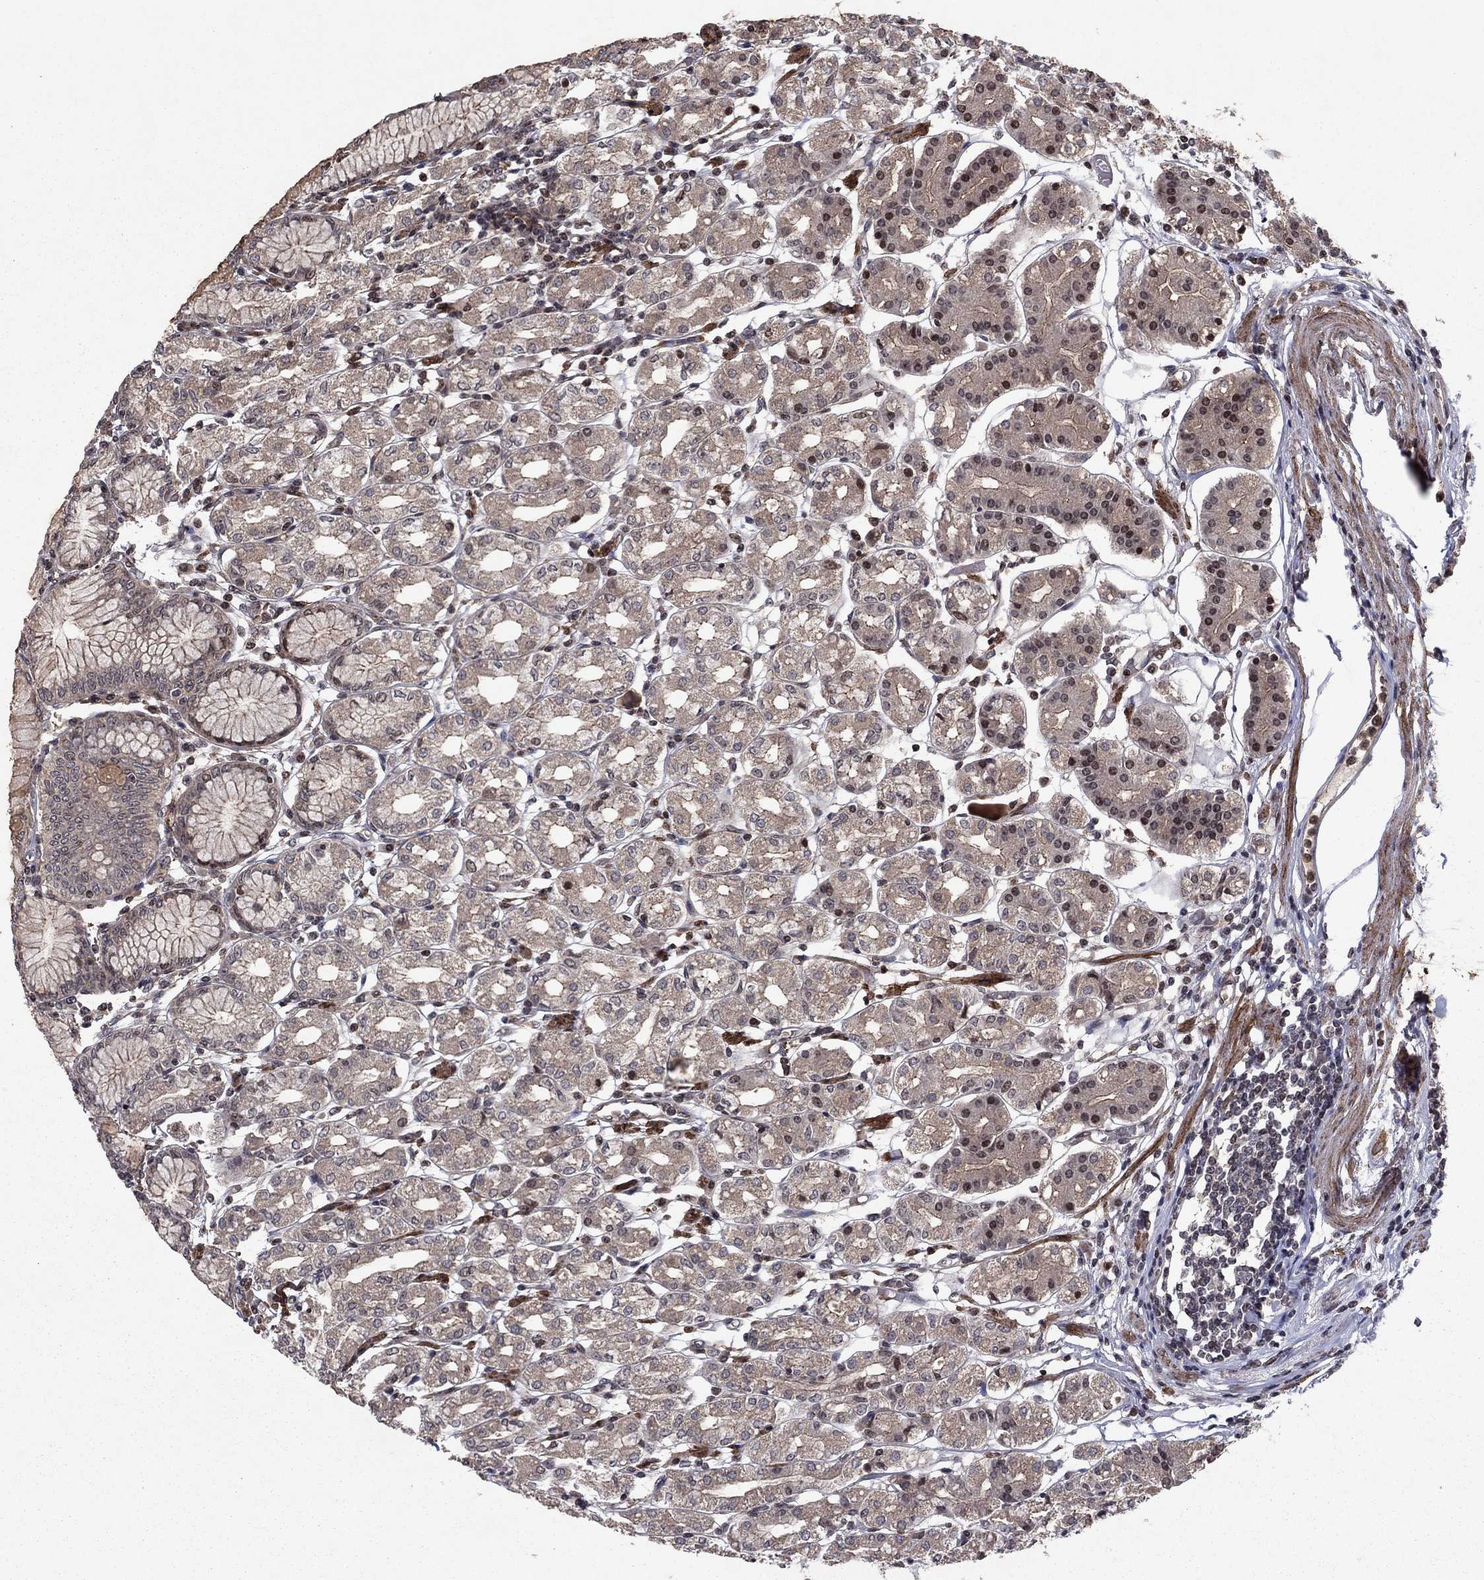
{"staining": {"intensity": "moderate", "quantity": "25%-75%", "location": "cytoplasmic/membranous,nuclear"}, "tissue": "stomach", "cell_type": "Glandular cells", "image_type": "normal", "snomed": [{"axis": "morphology", "description": "Normal tissue, NOS"}, {"axis": "topography", "description": "Skeletal muscle"}, {"axis": "topography", "description": "Stomach"}], "caption": "IHC micrograph of benign stomach stained for a protein (brown), which displays medium levels of moderate cytoplasmic/membranous,nuclear expression in approximately 25%-75% of glandular cells.", "gene": "SORBS1", "patient": {"sex": "female", "age": 57}}